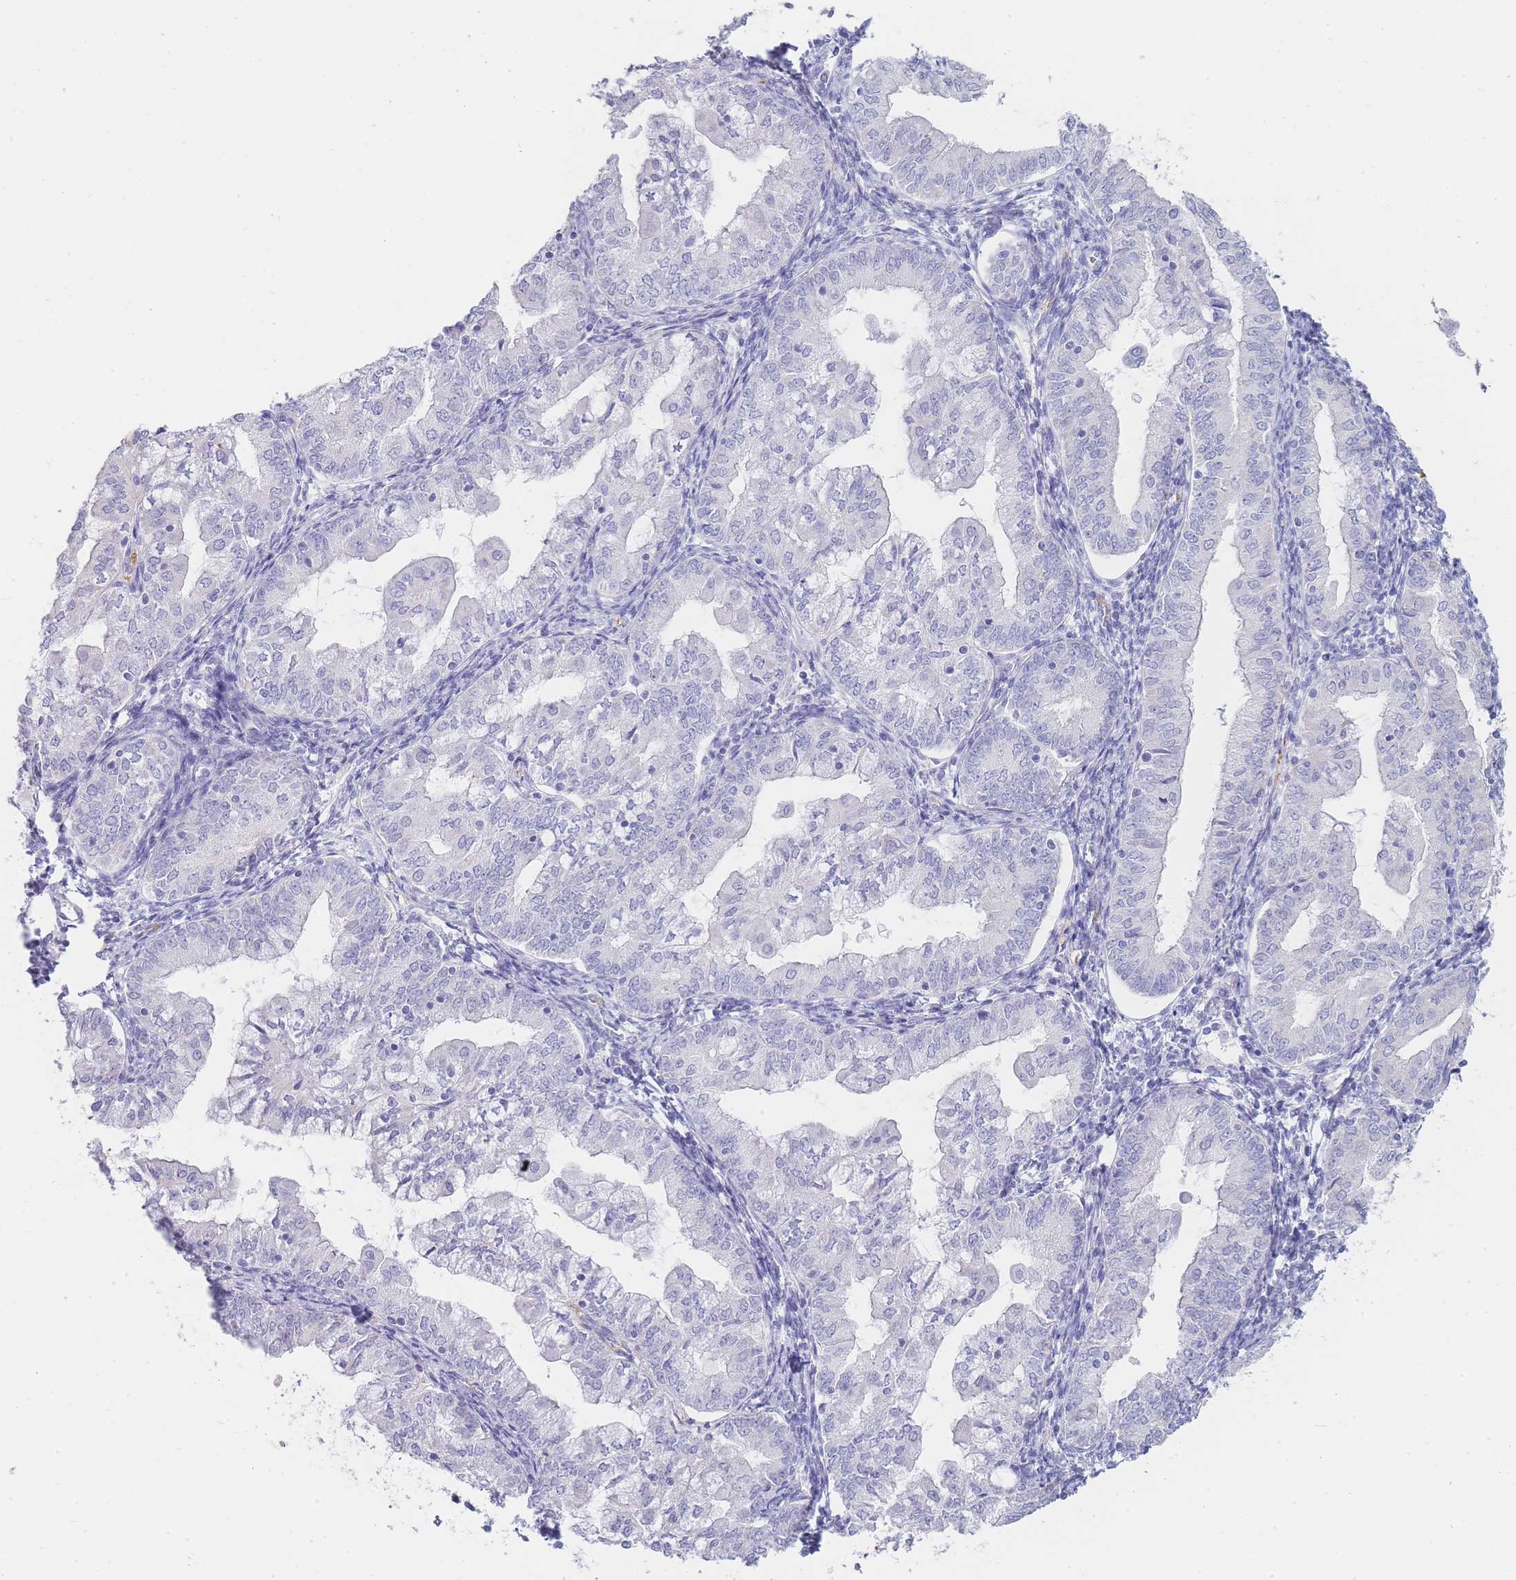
{"staining": {"intensity": "negative", "quantity": "none", "location": "none"}, "tissue": "endometrial cancer", "cell_type": "Tumor cells", "image_type": "cancer", "snomed": [{"axis": "morphology", "description": "Adenocarcinoma, NOS"}, {"axis": "topography", "description": "Endometrium"}], "caption": "Protein analysis of endometrial cancer (adenocarcinoma) shows no significant staining in tumor cells.", "gene": "HBG2", "patient": {"sex": "female", "age": 55}}